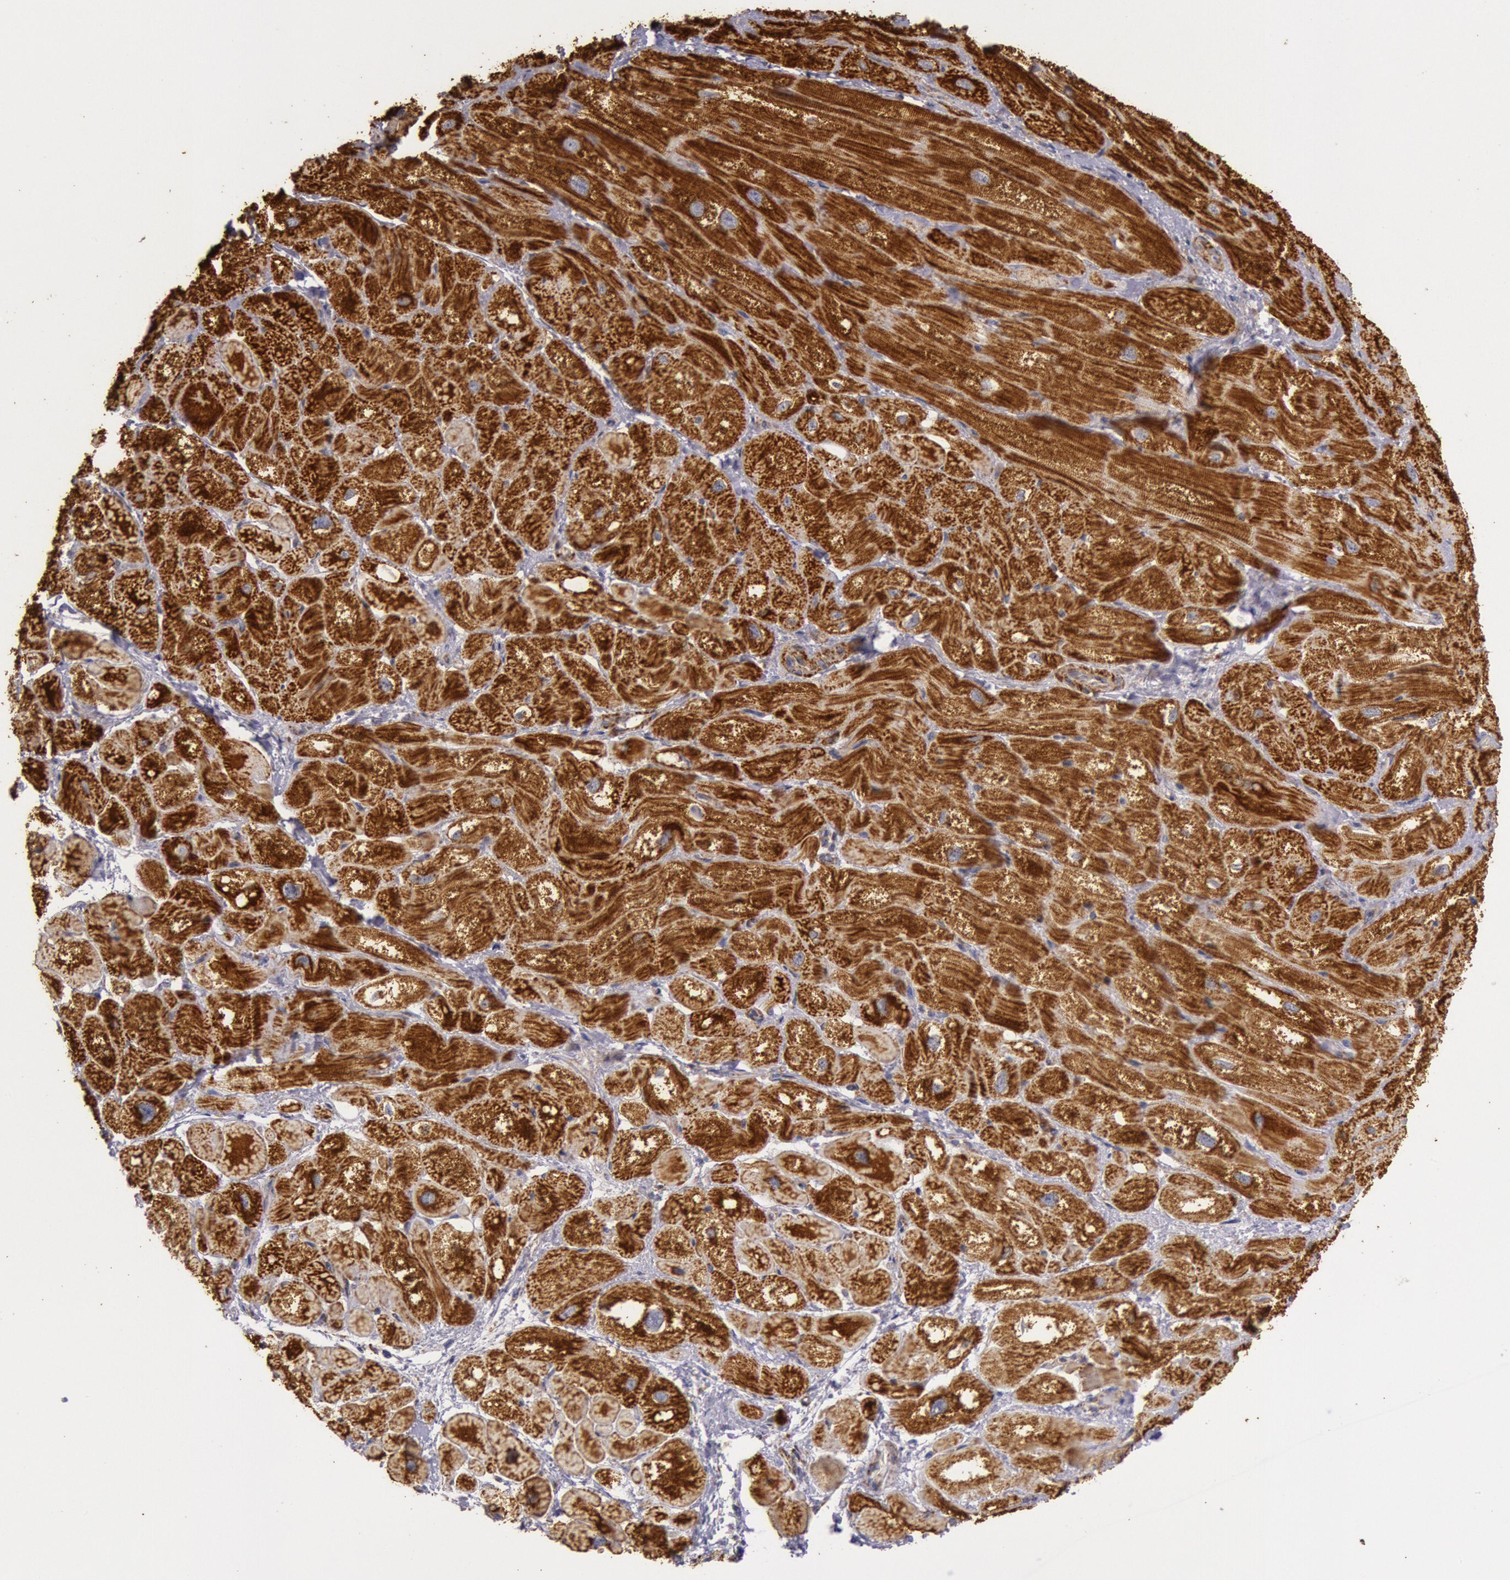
{"staining": {"intensity": "strong", "quantity": ">75%", "location": "cytoplasmic/membranous"}, "tissue": "heart muscle", "cell_type": "Cardiomyocytes", "image_type": "normal", "snomed": [{"axis": "morphology", "description": "Normal tissue, NOS"}, {"axis": "topography", "description": "Heart"}], "caption": "Immunohistochemistry (DAB) staining of normal heart muscle shows strong cytoplasmic/membranous protein positivity in about >75% of cardiomyocytes. (brown staining indicates protein expression, while blue staining denotes nuclei).", "gene": "CYC1", "patient": {"sex": "male", "age": 49}}